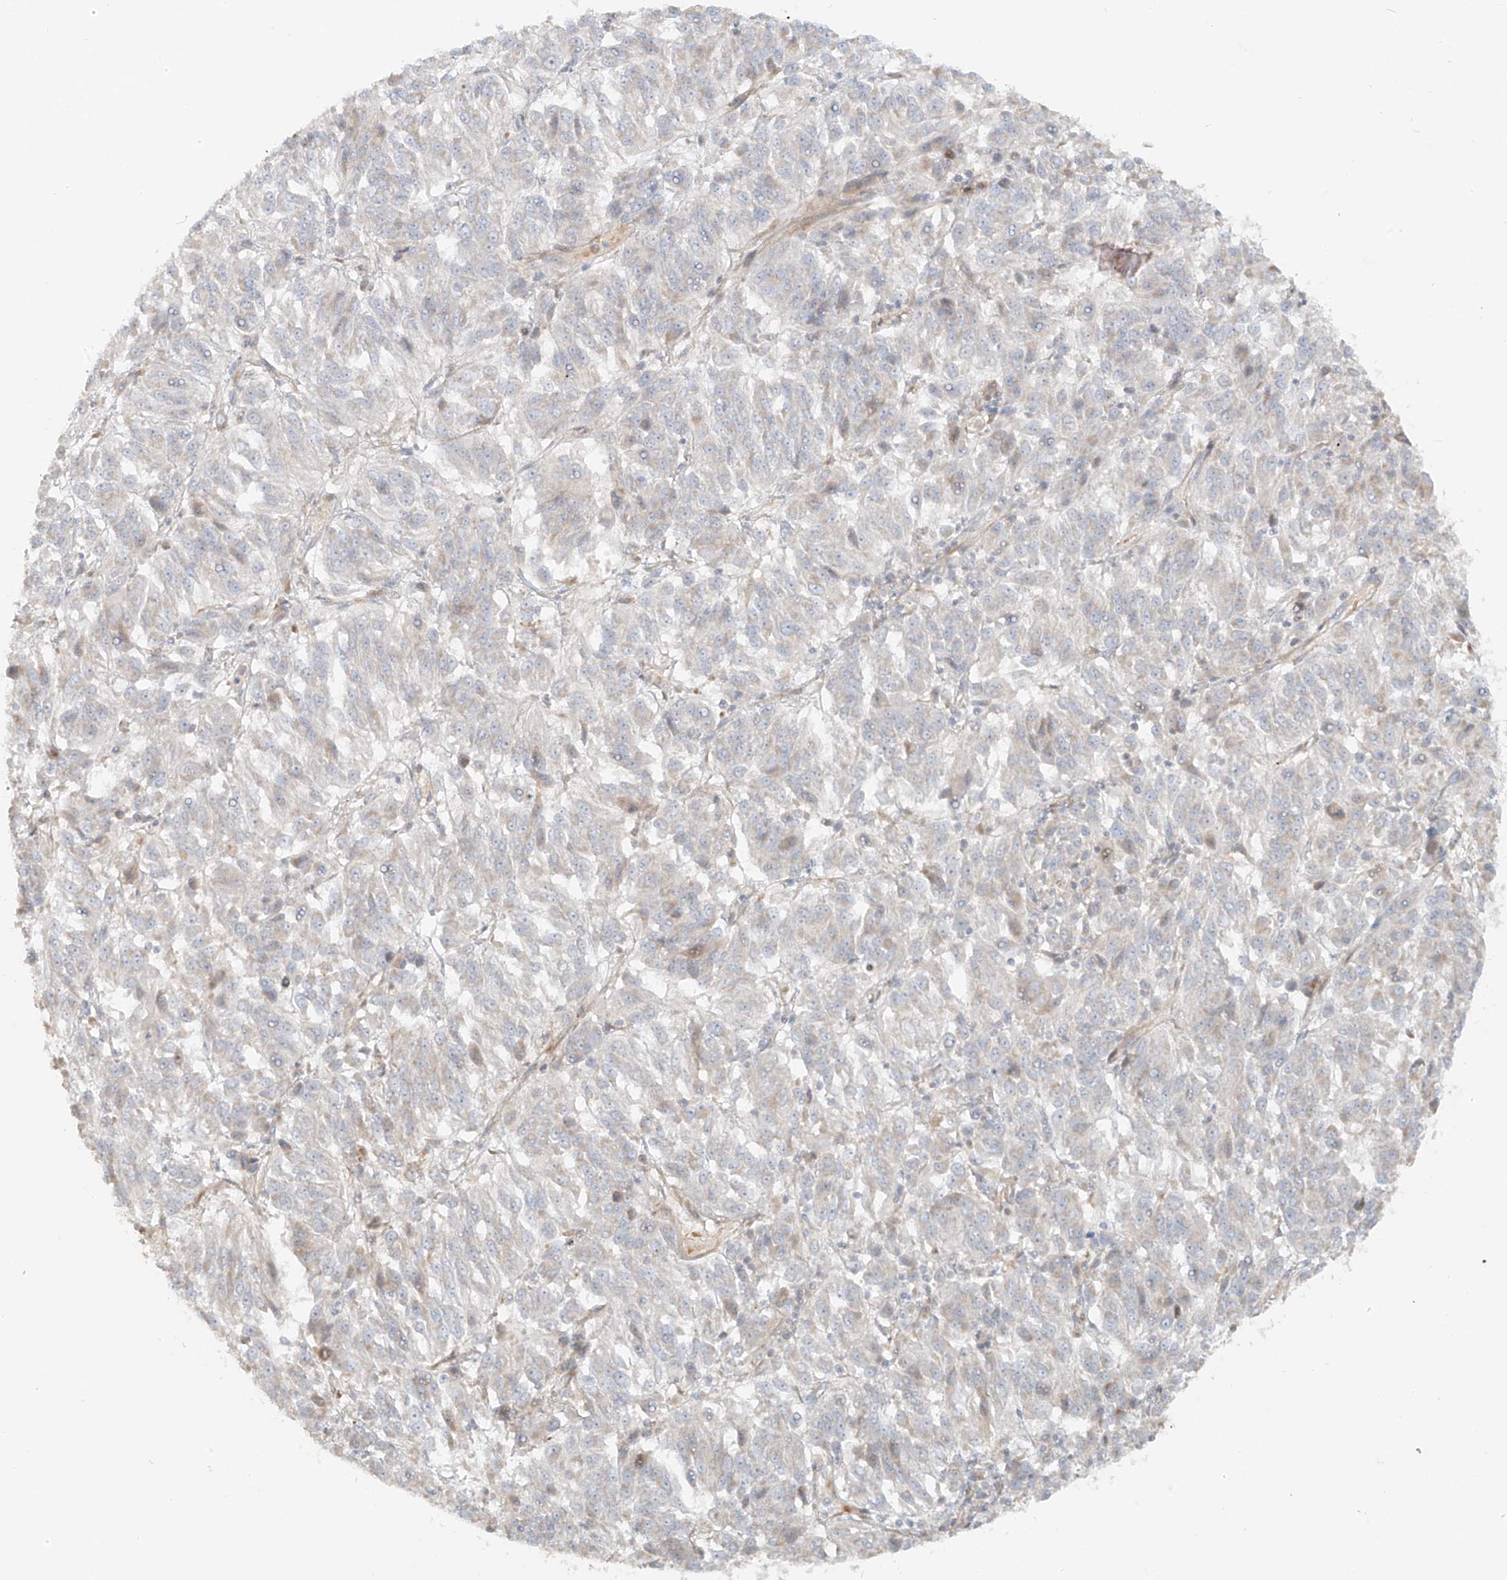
{"staining": {"intensity": "negative", "quantity": "none", "location": "none"}, "tissue": "melanoma", "cell_type": "Tumor cells", "image_type": "cancer", "snomed": [{"axis": "morphology", "description": "Malignant melanoma, Metastatic site"}, {"axis": "topography", "description": "Lung"}], "caption": "Tumor cells show no significant protein expression in melanoma.", "gene": "MIPEP", "patient": {"sex": "male", "age": 64}}